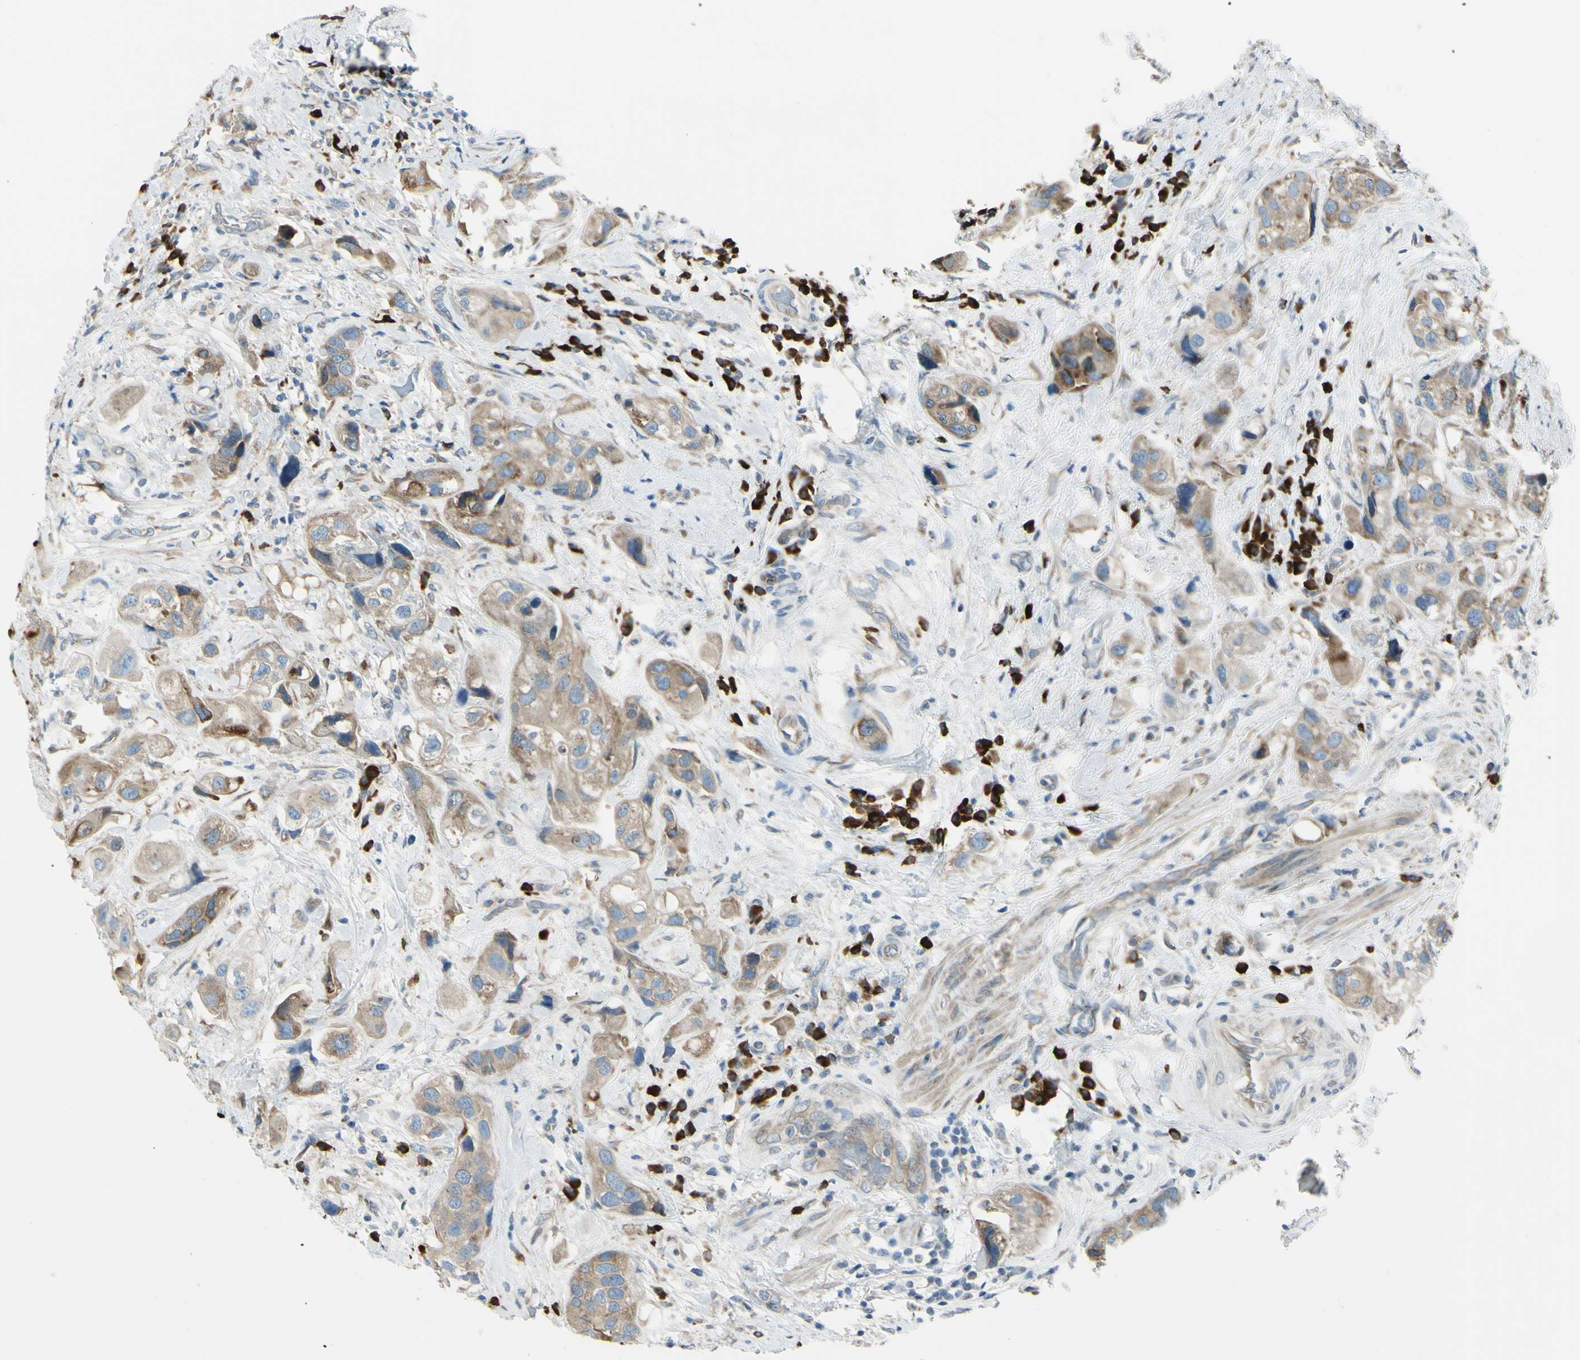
{"staining": {"intensity": "weak", "quantity": ">75%", "location": "cytoplasmic/membranous"}, "tissue": "urothelial cancer", "cell_type": "Tumor cells", "image_type": "cancer", "snomed": [{"axis": "morphology", "description": "Urothelial carcinoma, High grade"}, {"axis": "topography", "description": "Urinary bladder"}], "caption": "Protein staining of urothelial cancer tissue displays weak cytoplasmic/membranous positivity in approximately >75% of tumor cells.", "gene": "SELENOS", "patient": {"sex": "female", "age": 64}}